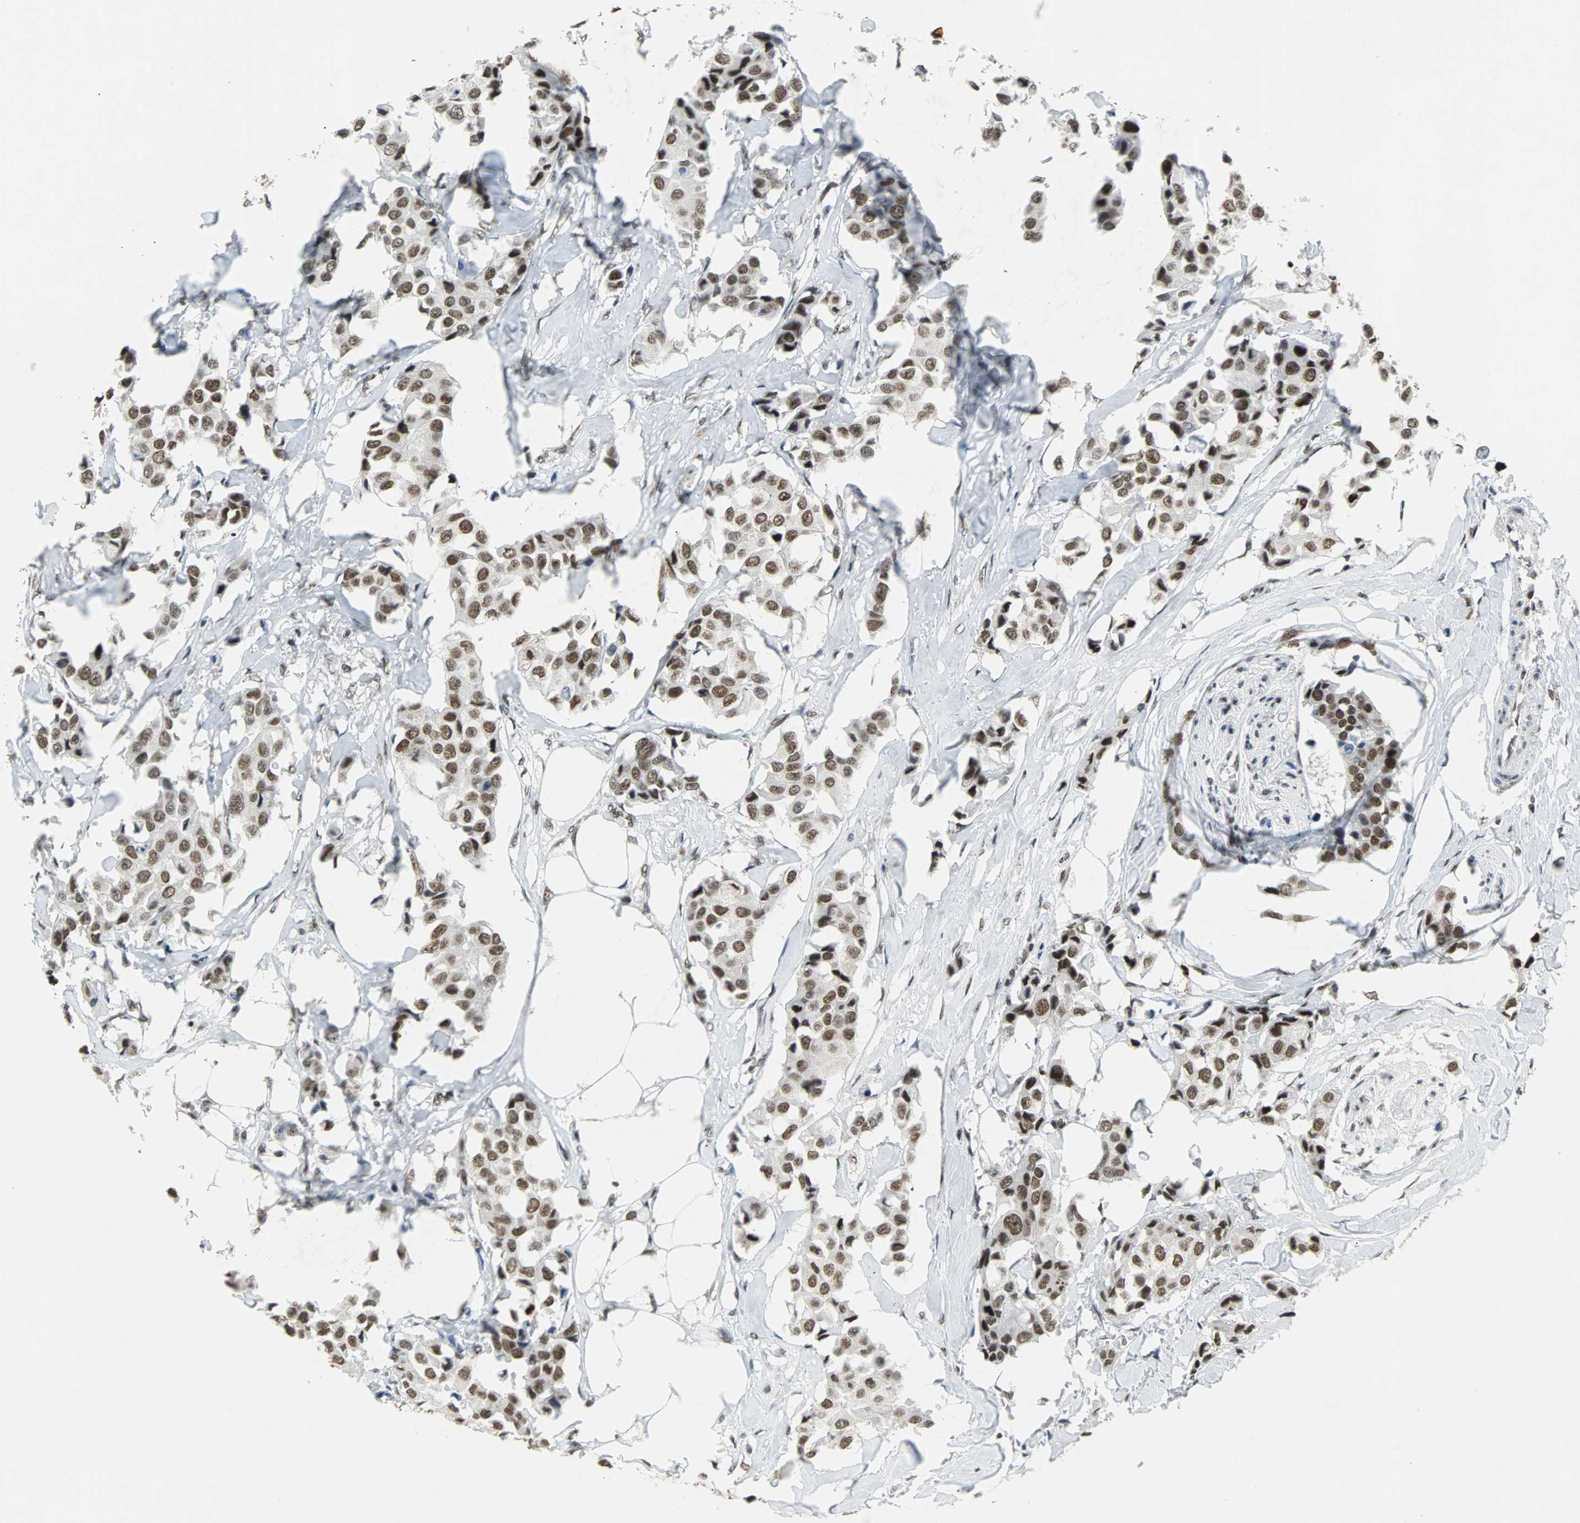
{"staining": {"intensity": "moderate", "quantity": ">75%", "location": "nuclear"}, "tissue": "breast cancer", "cell_type": "Tumor cells", "image_type": "cancer", "snomed": [{"axis": "morphology", "description": "Duct carcinoma"}, {"axis": "topography", "description": "Breast"}], "caption": "IHC photomicrograph of neoplastic tissue: human breast cancer (invasive ductal carcinoma) stained using immunohistochemistry (IHC) reveals medium levels of moderate protein expression localized specifically in the nuclear of tumor cells, appearing as a nuclear brown color.", "gene": "GATAD2A", "patient": {"sex": "female", "age": 80}}